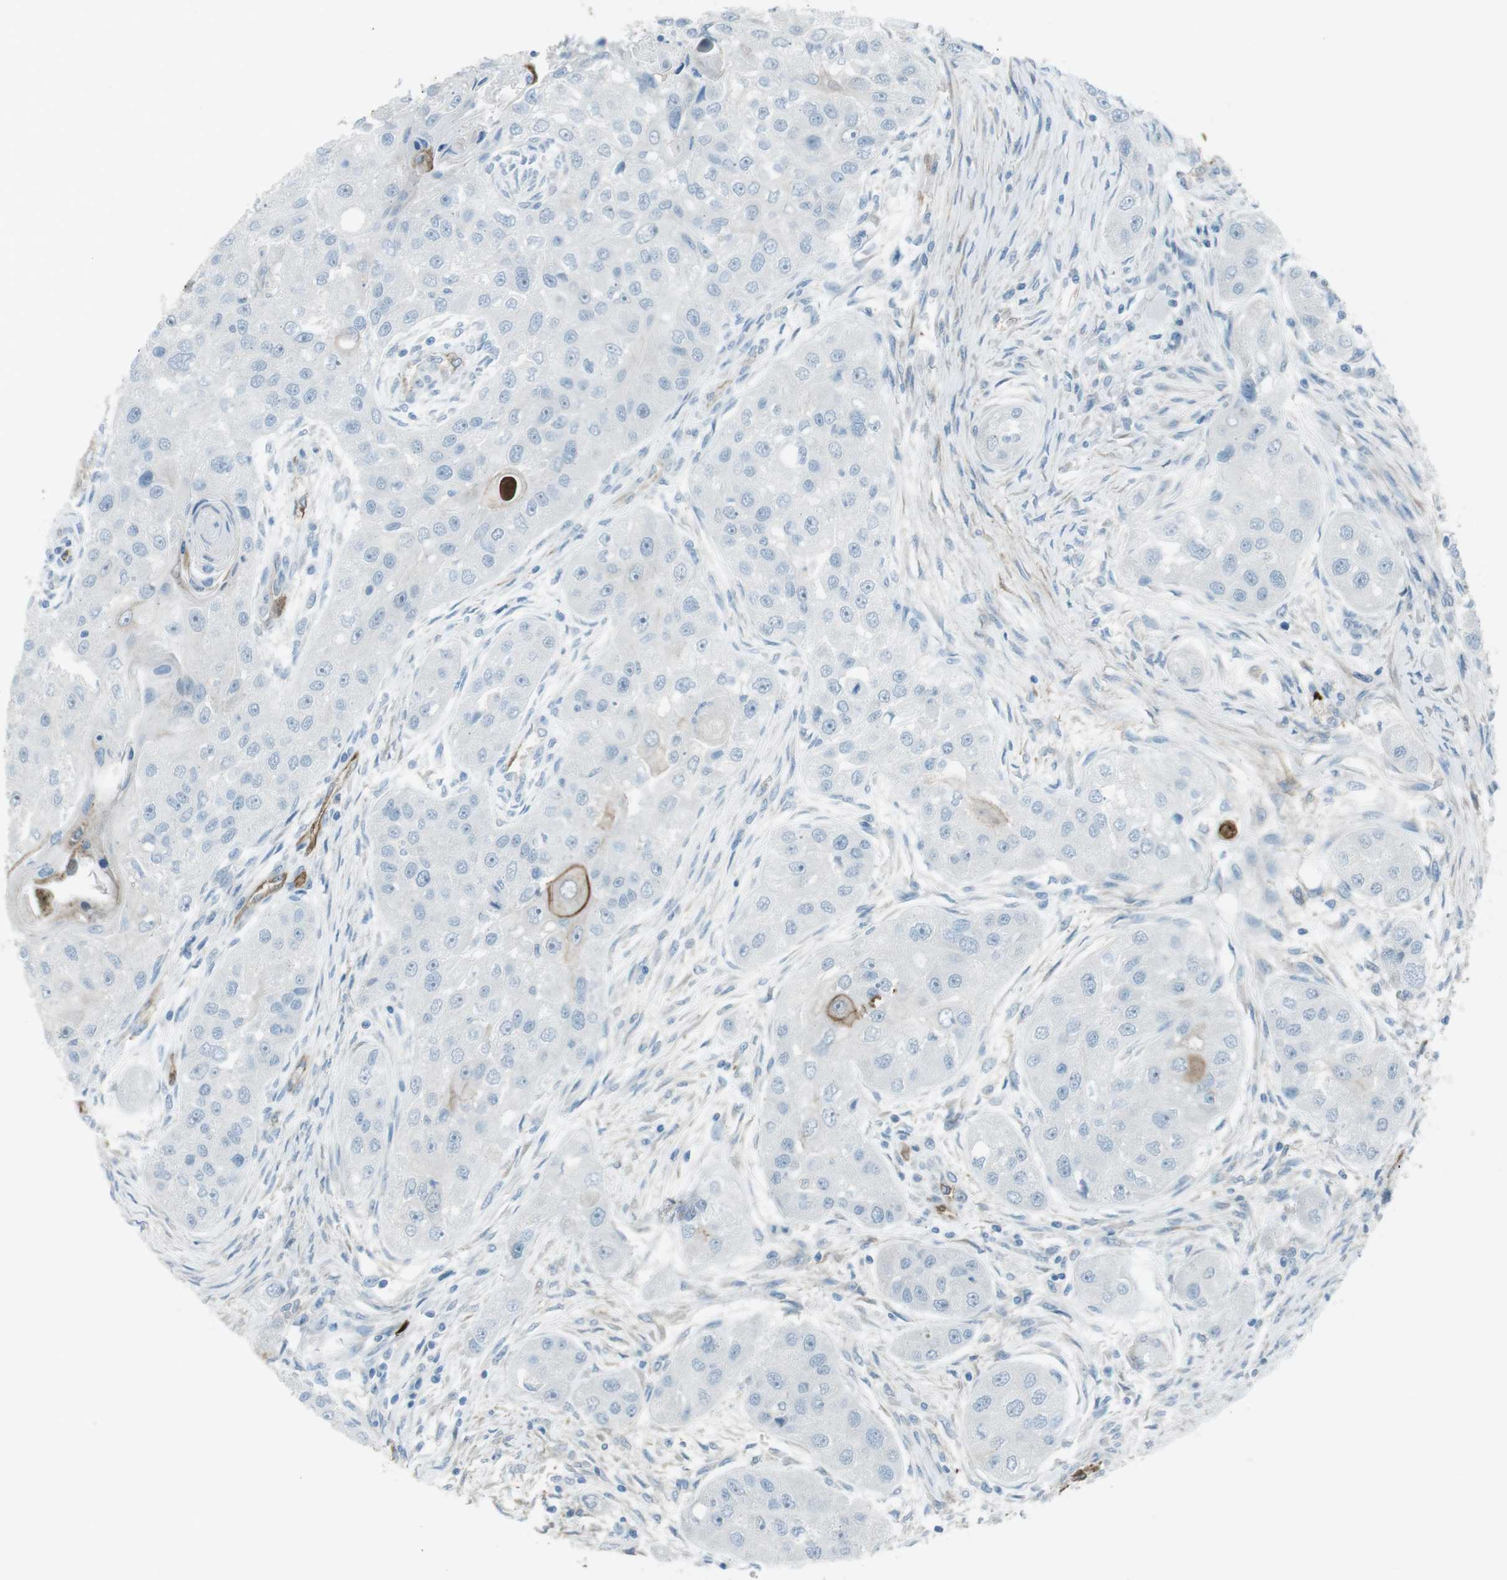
{"staining": {"intensity": "negative", "quantity": "none", "location": "none"}, "tissue": "head and neck cancer", "cell_type": "Tumor cells", "image_type": "cancer", "snomed": [{"axis": "morphology", "description": "Normal tissue, NOS"}, {"axis": "morphology", "description": "Squamous cell carcinoma, NOS"}, {"axis": "topography", "description": "Skeletal muscle"}, {"axis": "topography", "description": "Head-Neck"}], "caption": "Immunohistochemistry (IHC) of head and neck cancer (squamous cell carcinoma) demonstrates no positivity in tumor cells. Nuclei are stained in blue.", "gene": "TUBB2A", "patient": {"sex": "male", "age": 51}}